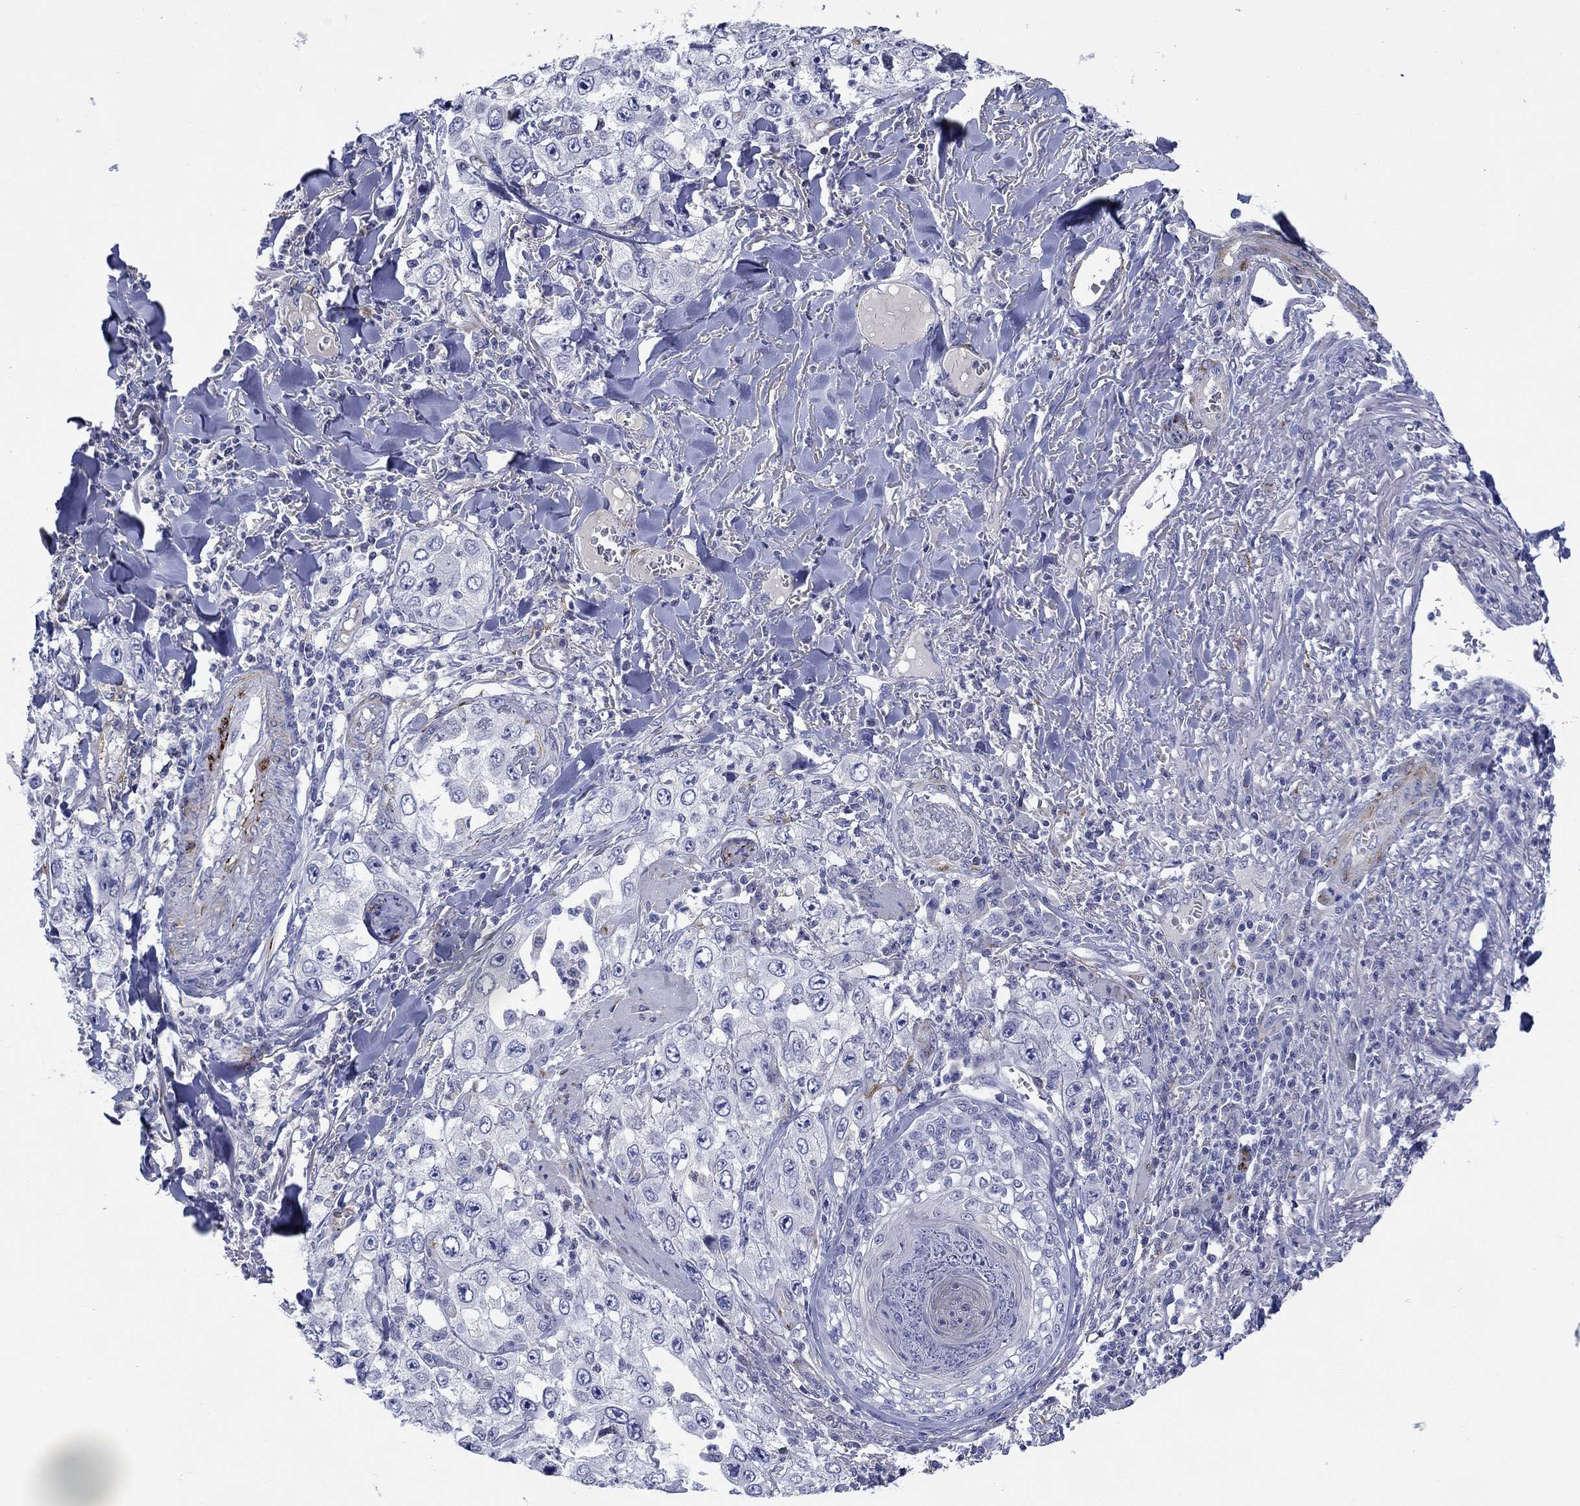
{"staining": {"intensity": "negative", "quantity": "none", "location": "none"}, "tissue": "skin cancer", "cell_type": "Tumor cells", "image_type": "cancer", "snomed": [{"axis": "morphology", "description": "Squamous cell carcinoma, NOS"}, {"axis": "topography", "description": "Skin"}], "caption": "Immunohistochemistry image of neoplastic tissue: skin cancer stained with DAB (3,3'-diaminobenzidine) reveals no significant protein staining in tumor cells. Nuclei are stained in blue.", "gene": "PTPRZ1", "patient": {"sex": "male", "age": 82}}